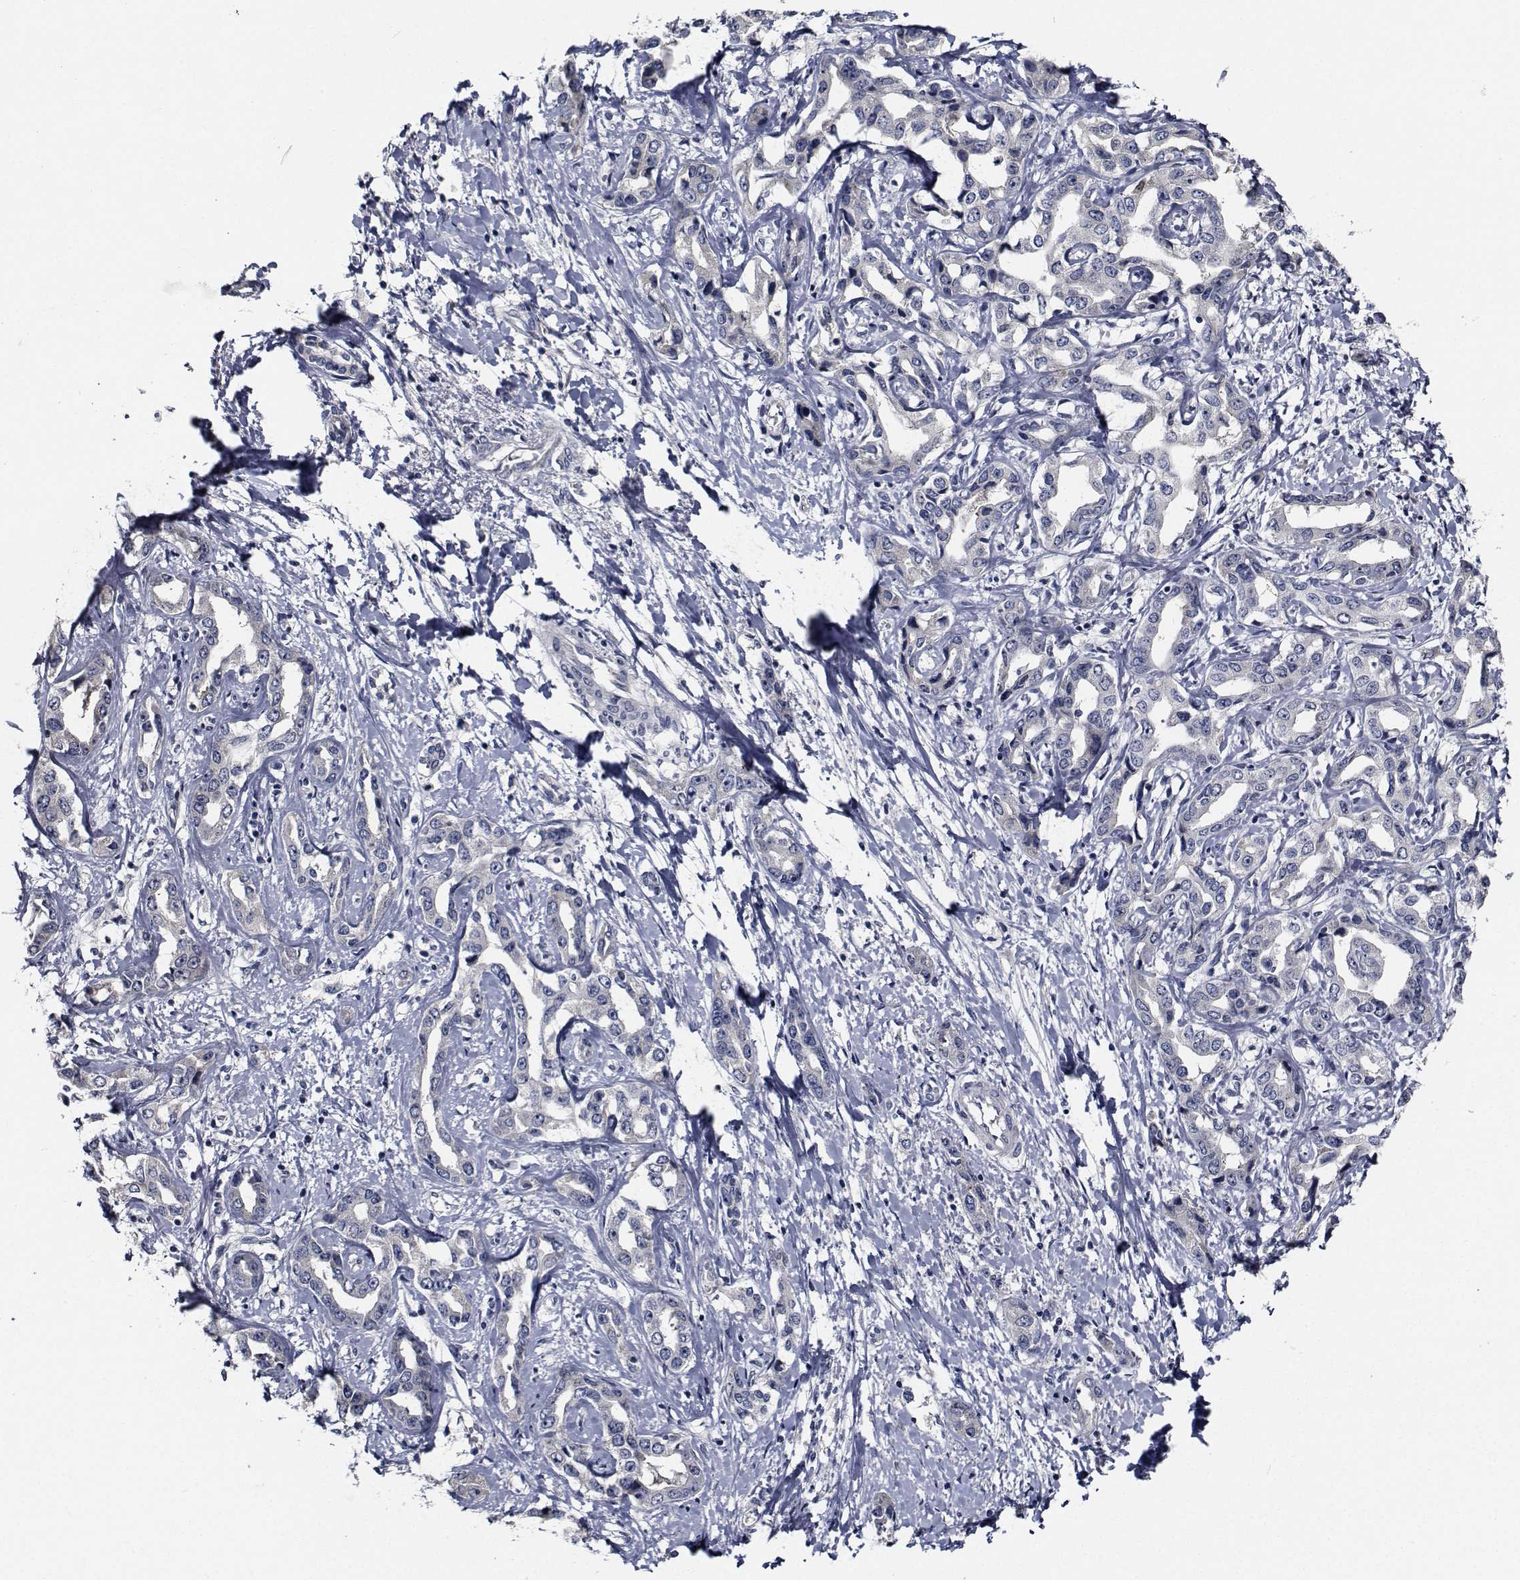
{"staining": {"intensity": "negative", "quantity": "none", "location": "none"}, "tissue": "liver cancer", "cell_type": "Tumor cells", "image_type": "cancer", "snomed": [{"axis": "morphology", "description": "Cholangiocarcinoma"}, {"axis": "topography", "description": "Liver"}], "caption": "Tumor cells show no significant protein staining in liver cholangiocarcinoma. (Immunohistochemistry, brightfield microscopy, high magnification).", "gene": "NVL", "patient": {"sex": "male", "age": 59}}